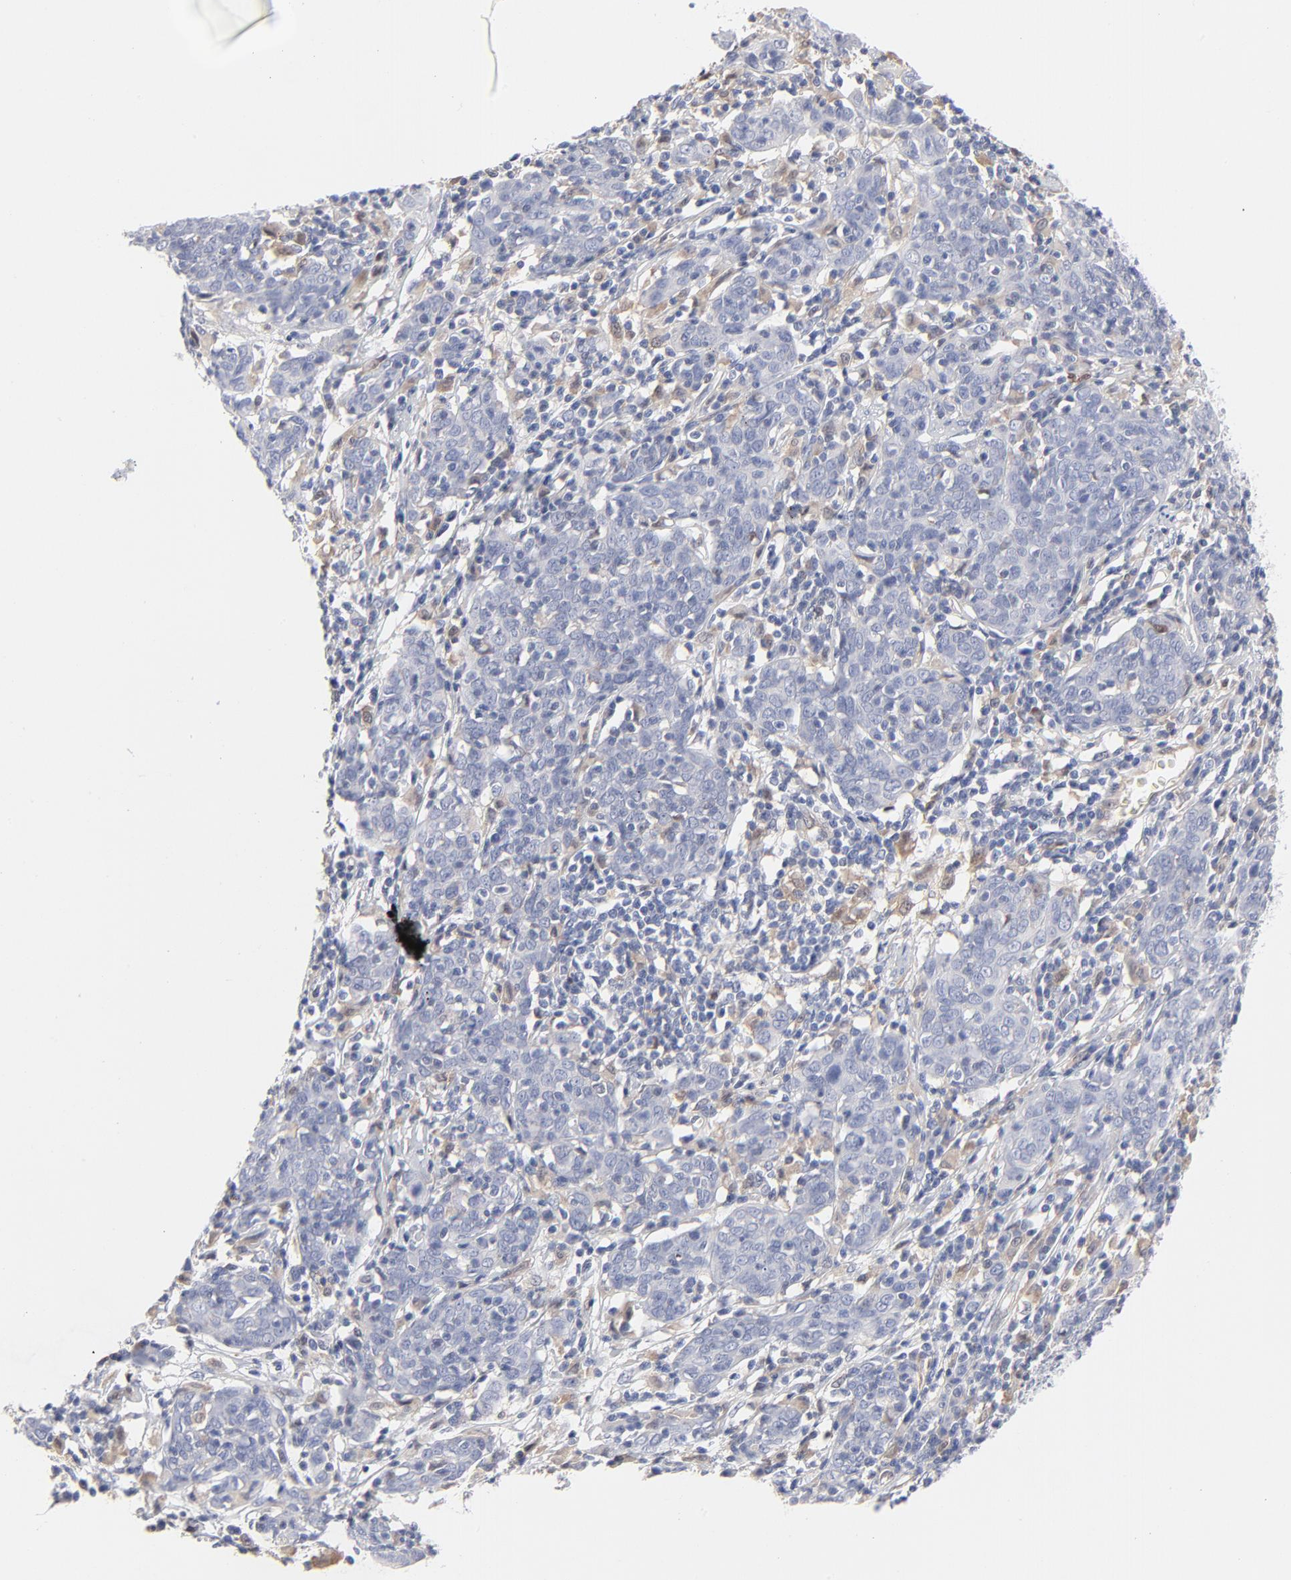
{"staining": {"intensity": "negative", "quantity": "none", "location": "none"}, "tissue": "cervical cancer", "cell_type": "Tumor cells", "image_type": "cancer", "snomed": [{"axis": "morphology", "description": "Normal tissue, NOS"}, {"axis": "morphology", "description": "Squamous cell carcinoma, NOS"}, {"axis": "topography", "description": "Cervix"}], "caption": "Immunohistochemistry histopathology image of squamous cell carcinoma (cervical) stained for a protein (brown), which demonstrates no staining in tumor cells. Brightfield microscopy of immunohistochemistry stained with DAB (brown) and hematoxylin (blue), captured at high magnification.", "gene": "ARRB1", "patient": {"sex": "female", "age": 67}}